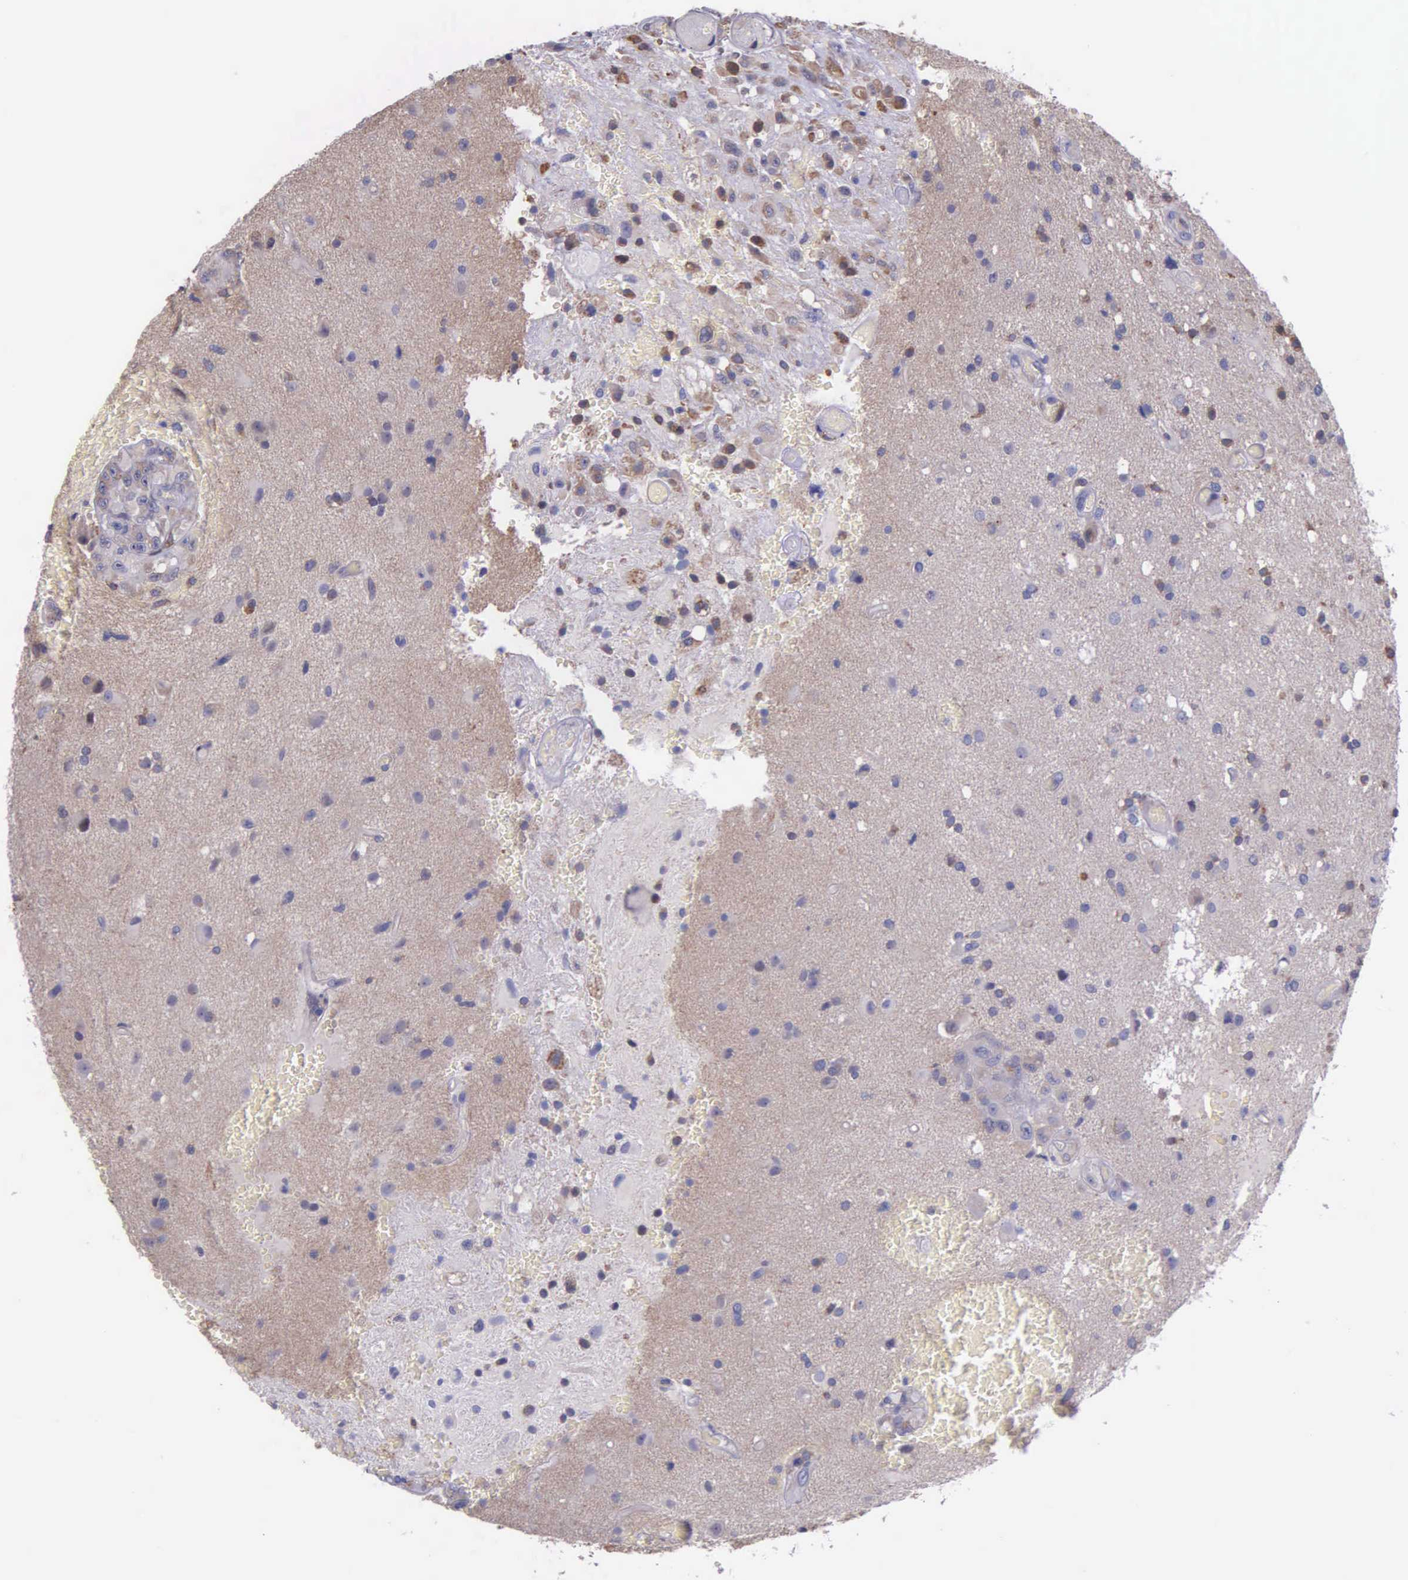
{"staining": {"intensity": "weak", "quantity": "25%-75%", "location": "cytoplasmic/membranous"}, "tissue": "glioma", "cell_type": "Tumor cells", "image_type": "cancer", "snomed": [{"axis": "morphology", "description": "Glioma, malignant, High grade"}, {"axis": "topography", "description": "Brain"}], "caption": "Immunohistochemistry staining of high-grade glioma (malignant), which demonstrates low levels of weak cytoplasmic/membranous expression in approximately 25%-75% of tumor cells indicating weak cytoplasmic/membranous protein positivity. The staining was performed using DAB (3,3'-diaminobenzidine) (brown) for protein detection and nuclei were counterstained in hematoxylin (blue).", "gene": "ZC3H12B", "patient": {"sex": "male", "age": 48}}